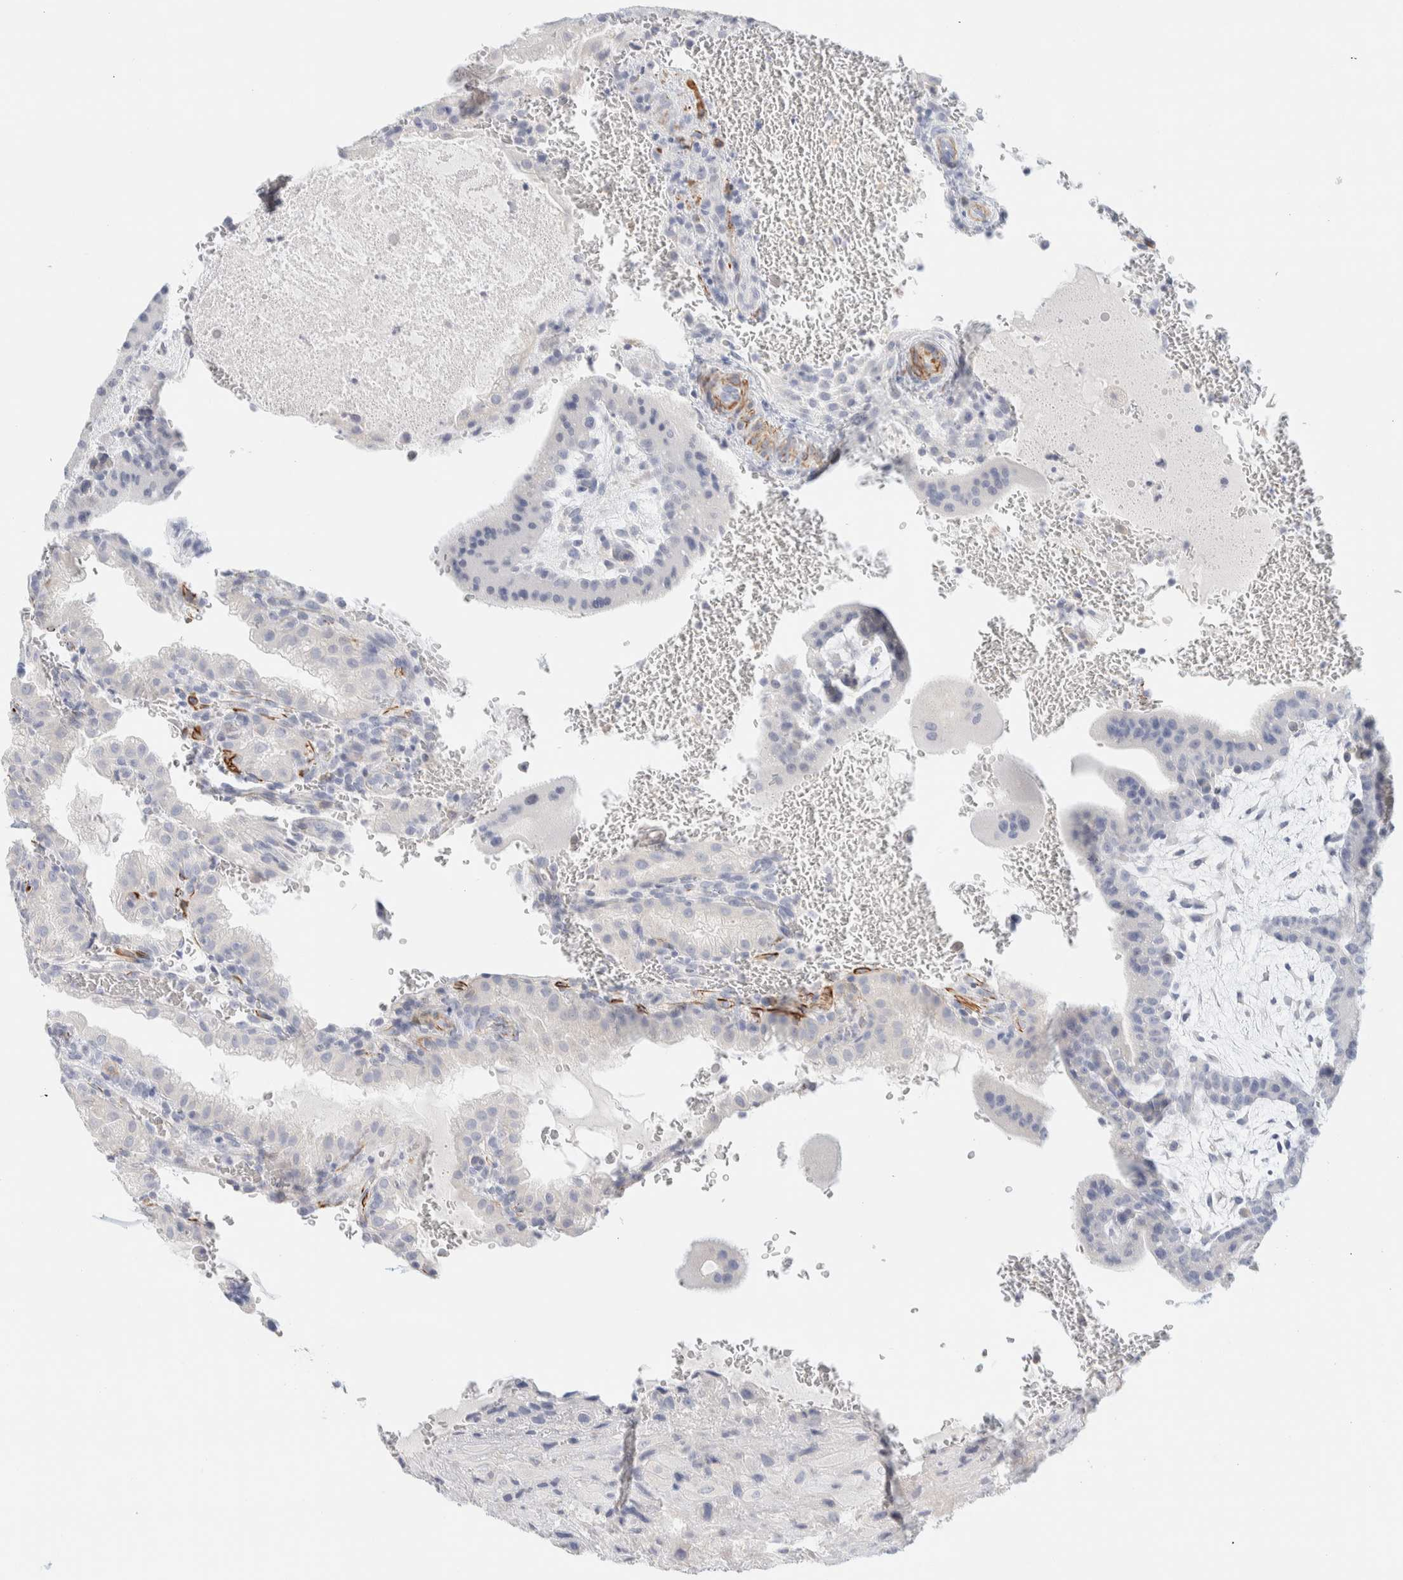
{"staining": {"intensity": "negative", "quantity": "none", "location": "none"}, "tissue": "placenta", "cell_type": "Decidual cells", "image_type": "normal", "snomed": [{"axis": "morphology", "description": "Normal tissue, NOS"}, {"axis": "topography", "description": "Placenta"}], "caption": "A micrograph of human placenta is negative for staining in decidual cells.", "gene": "AFMID", "patient": {"sex": "female", "age": 35}}